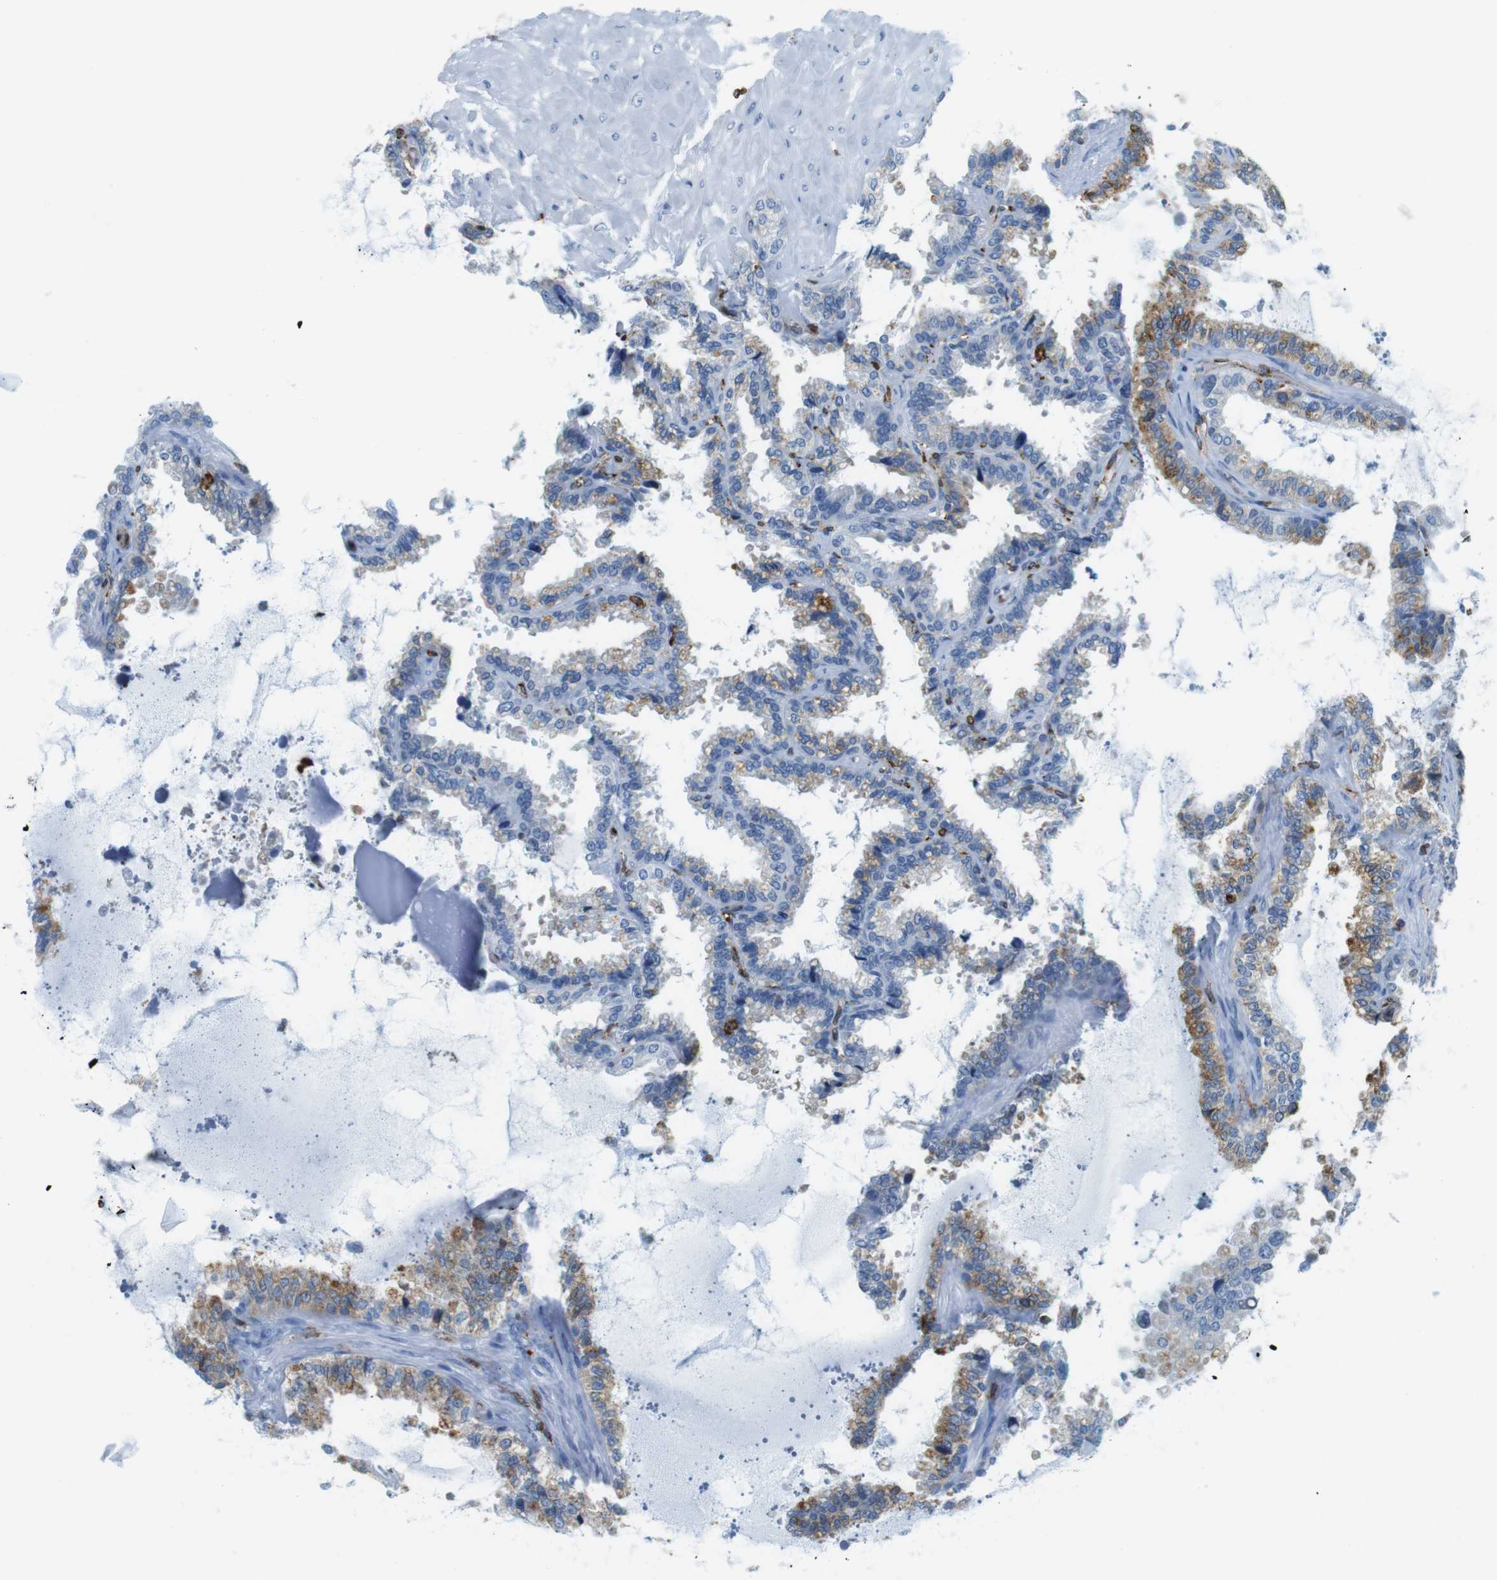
{"staining": {"intensity": "moderate", "quantity": "25%-75%", "location": "cytoplasmic/membranous"}, "tissue": "seminal vesicle", "cell_type": "Glandular cells", "image_type": "normal", "snomed": [{"axis": "morphology", "description": "Normal tissue, NOS"}, {"axis": "topography", "description": "Seminal veicle"}], "caption": "Immunohistochemistry (IHC) of unremarkable human seminal vesicle shows medium levels of moderate cytoplasmic/membranous expression in about 25%-75% of glandular cells. Using DAB (3,3'-diaminobenzidine) (brown) and hematoxylin (blue) stains, captured at high magnification using brightfield microscopy.", "gene": "CIITA", "patient": {"sex": "male", "age": 46}}